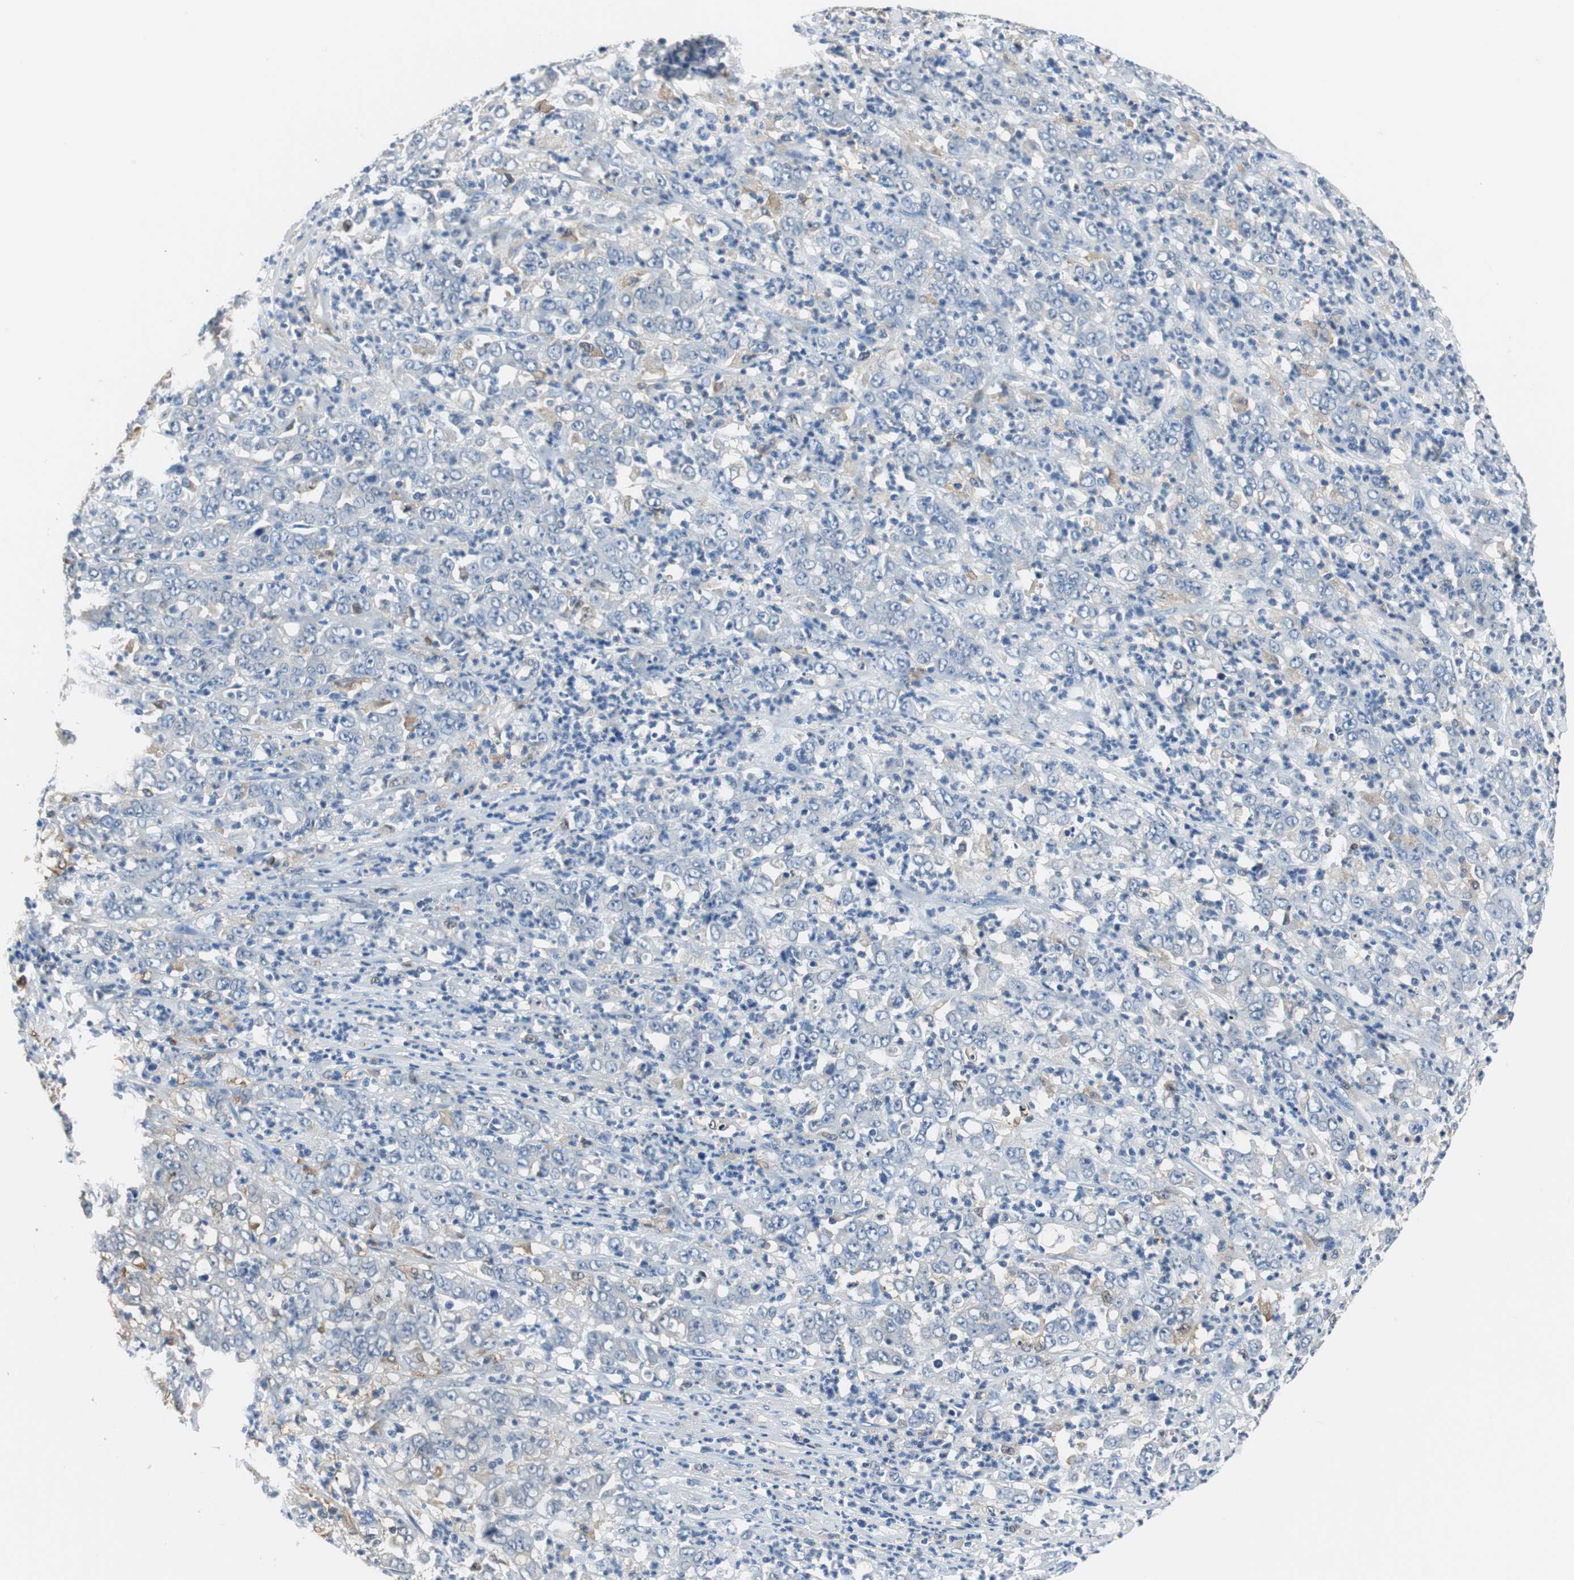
{"staining": {"intensity": "negative", "quantity": "none", "location": "none"}, "tissue": "stomach cancer", "cell_type": "Tumor cells", "image_type": "cancer", "snomed": [{"axis": "morphology", "description": "Adenocarcinoma, NOS"}, {"axis": "topography", "description": "Stomach, lower"}], "caption": "A high-resolution image shows immunohistochemistry (IHC) staining of stomach adenocarcinoma, which demonstrates no significant positivity in tumor cells. (DAB (3,3'-diaminobenzidine) immunohistochemistry visualized using brightfield microscopy, high magnification).", "gene": "FBP1", "patient": {"sex": "female", "age": 71}}